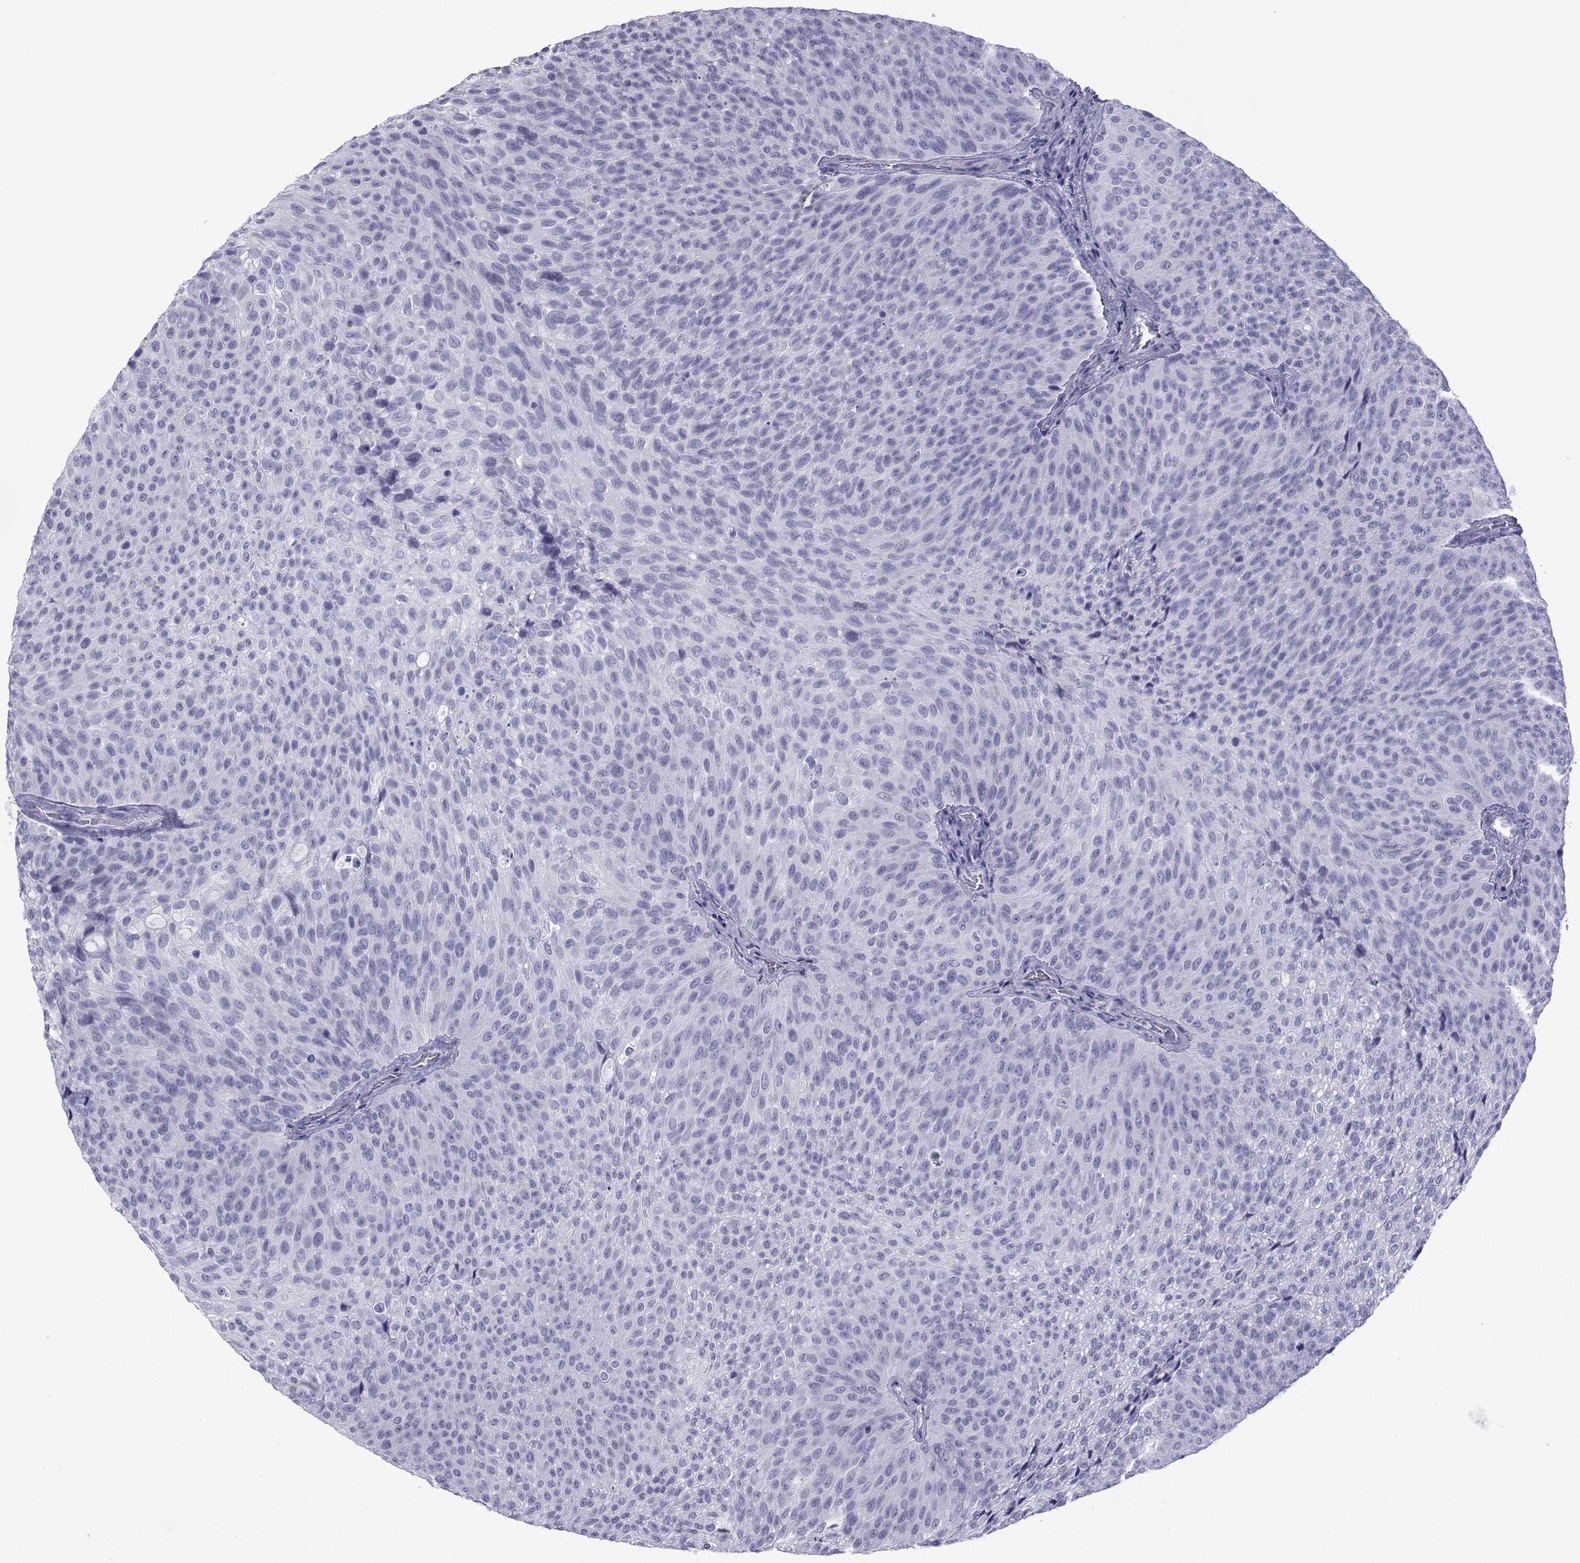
{"staining": {"intensity": "negative", "quantity": "none", "location": "none"}, "tissue": "urothelial cancer", "cell_type": "Tumor cells", "image_type": "cancer", "snomed": [{"axis": "morphology", "description": "Urothelial carcinoma, Low grade"}, {"axis": "topography", "description": "Urinary bladder"}], "caption": "Immunohistochemistry micrograph of neoplastic tissue: urothelial carcinoma (low-grade) stained with DAB demonstrates no significant protein expression in tumor cells.", "gene": "TRIM46", "patient": {"sex": "male", "age": 78}}